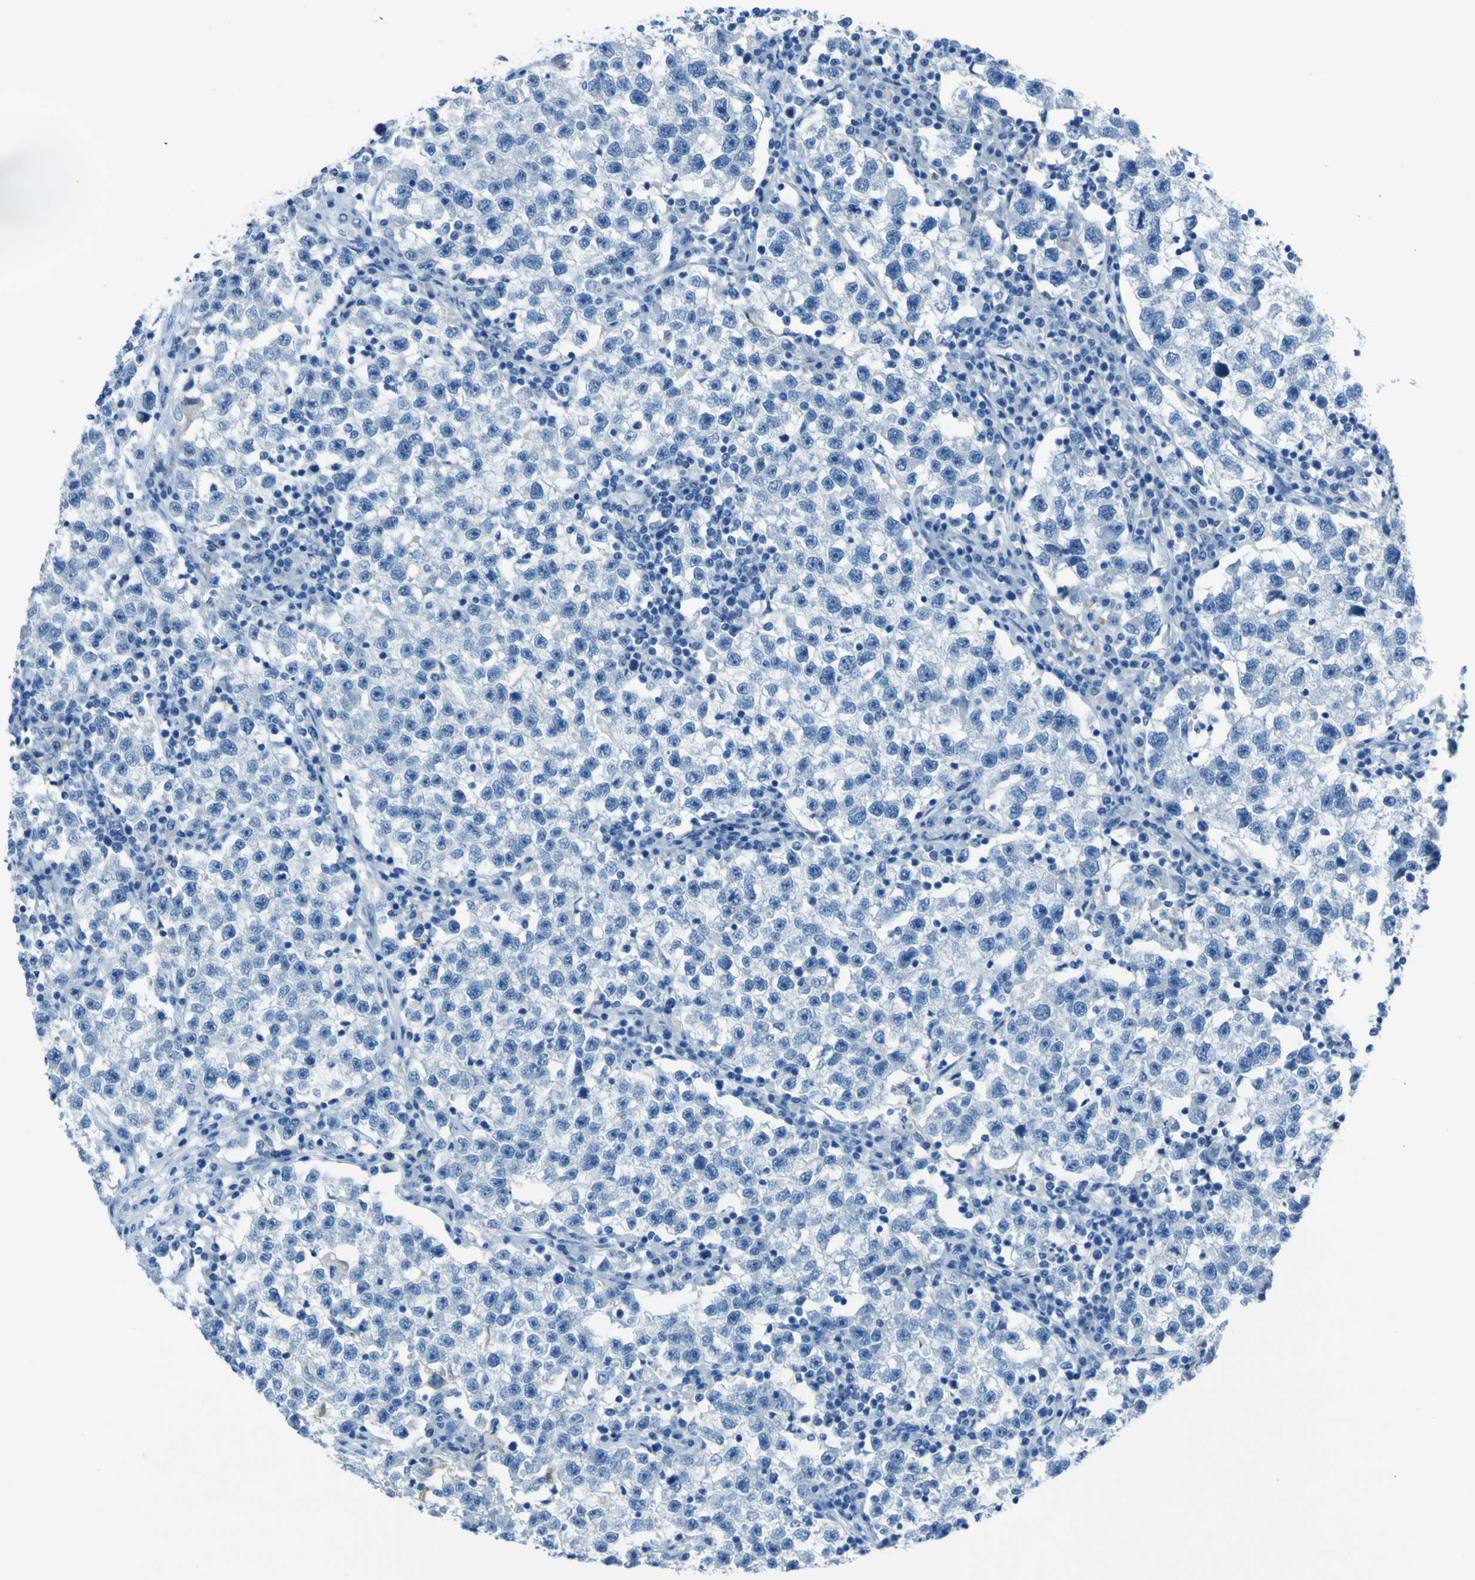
{"staining": {"intensity": "negative", "quantity": "none", "location": "none"}, "tissue": "testis cancer", "cell_type": "Tumor cells", "image_type": "cancer", "snomed": [{"axis": "morphology", "description": "Seminoma, NOS"}, {"axis": "topography", "description": "Testis"}], "caption": "High power microscopy image of an immunohistochemistry (IHC) micrograph of seminoma (testis), revealing no significant staining in tumor cells.", "gene": "PHKG1", "patient": {"sex": "male", "age": 22}}